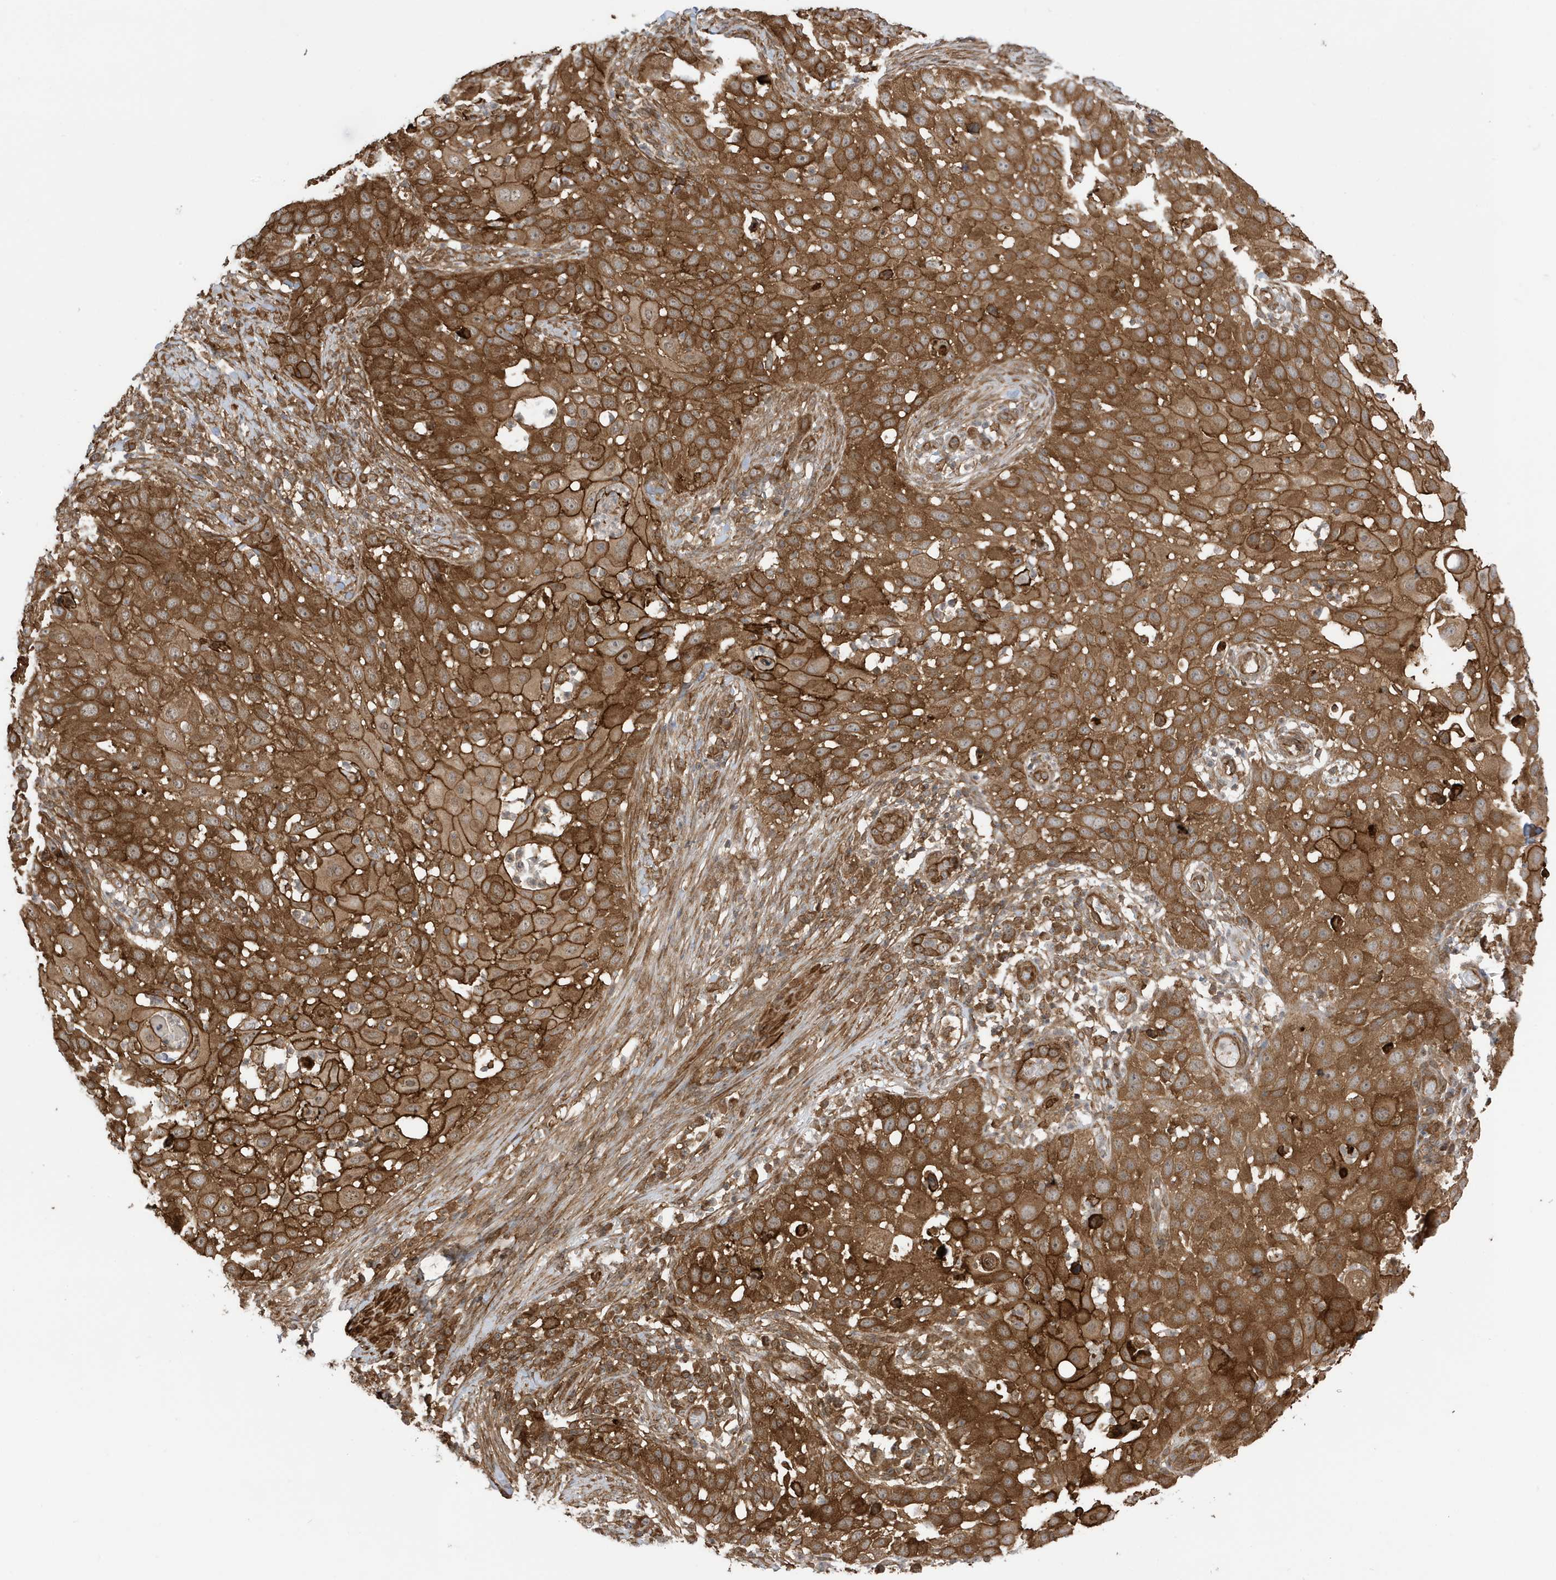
{"staining": {"intensity": "strong", "quantity": ">75%", "location": "cytoplasmic/membranous"}, "tissue": "skin cancer", "cell_type": "Tumor cells", "image_type": "cancer", "snomed": [{"axis": "morphology", "description": "Squamous cell carcinoma, NOS"}, {"axis": "topography", "description": "Skin"}], "caption": "This micrograph exhibits IHC staining of squamous cell carcinoma (skin), with high strong cytoplasmic/membranous staining in about >75% of tumor cells.", "gene": "CDC42EP3", "patient": {"sex": "female", "age": 44}}